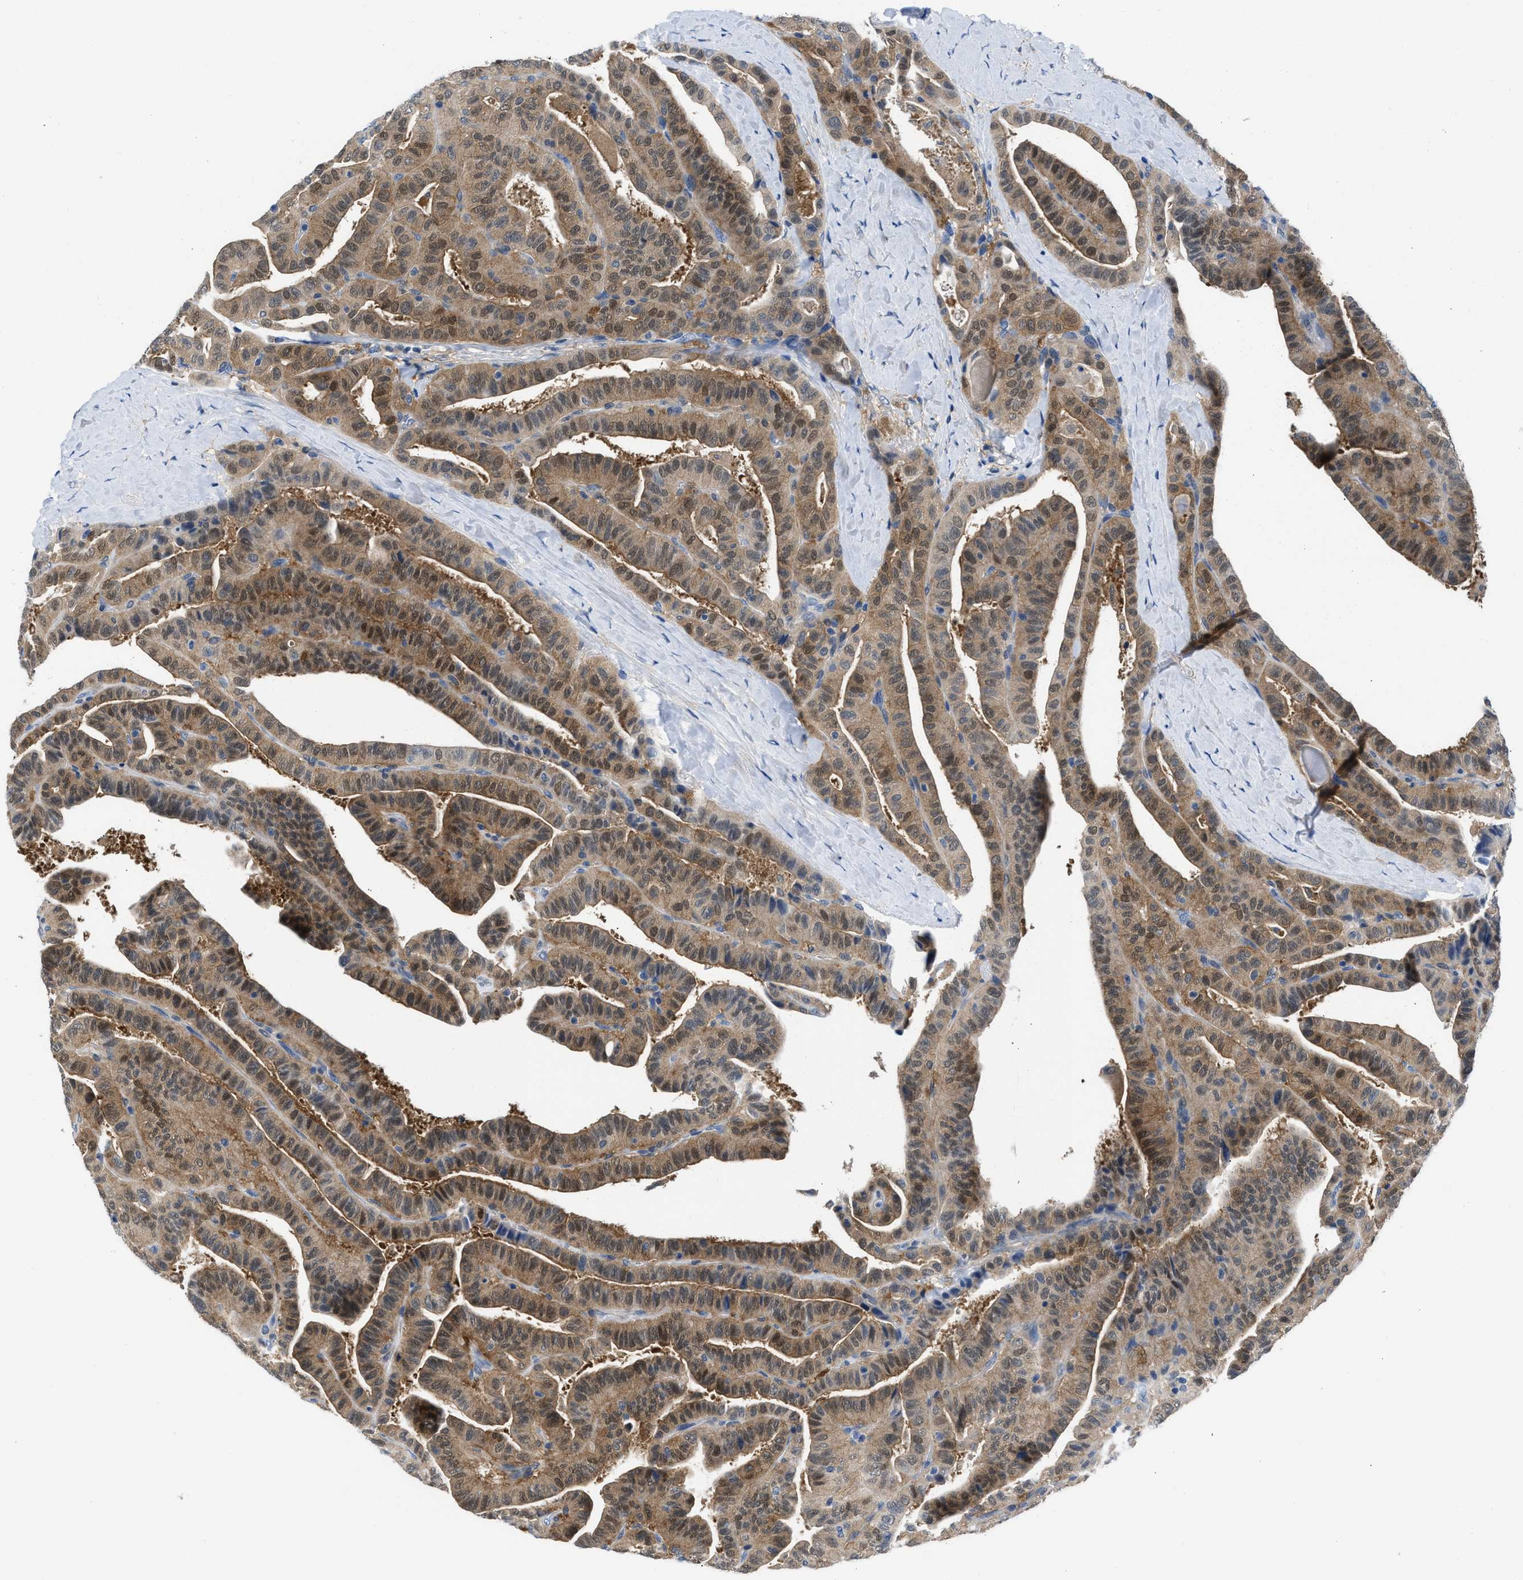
{"staining": {"intensity": "moderate", "quantity": ">75%", "location": "cytoplasmic/membranous,nuclear"}, "tissue": "thyroid cancer", "cell_type": "Tumor cells", "image_type": "cancer", "snomed": [{"axis": "morphology", "description": "Papillary adenocarcinoma, NOS"}, {"axis": "topography", "description": "Thyroid gland"}], "caption": "Human papillary adenocarcinoma (thyroid) stained with a protein marker demonstrates moderate staining in tumor cells.", "gene": "CBR1", "patient": {"sex": "male", "age": 77}}